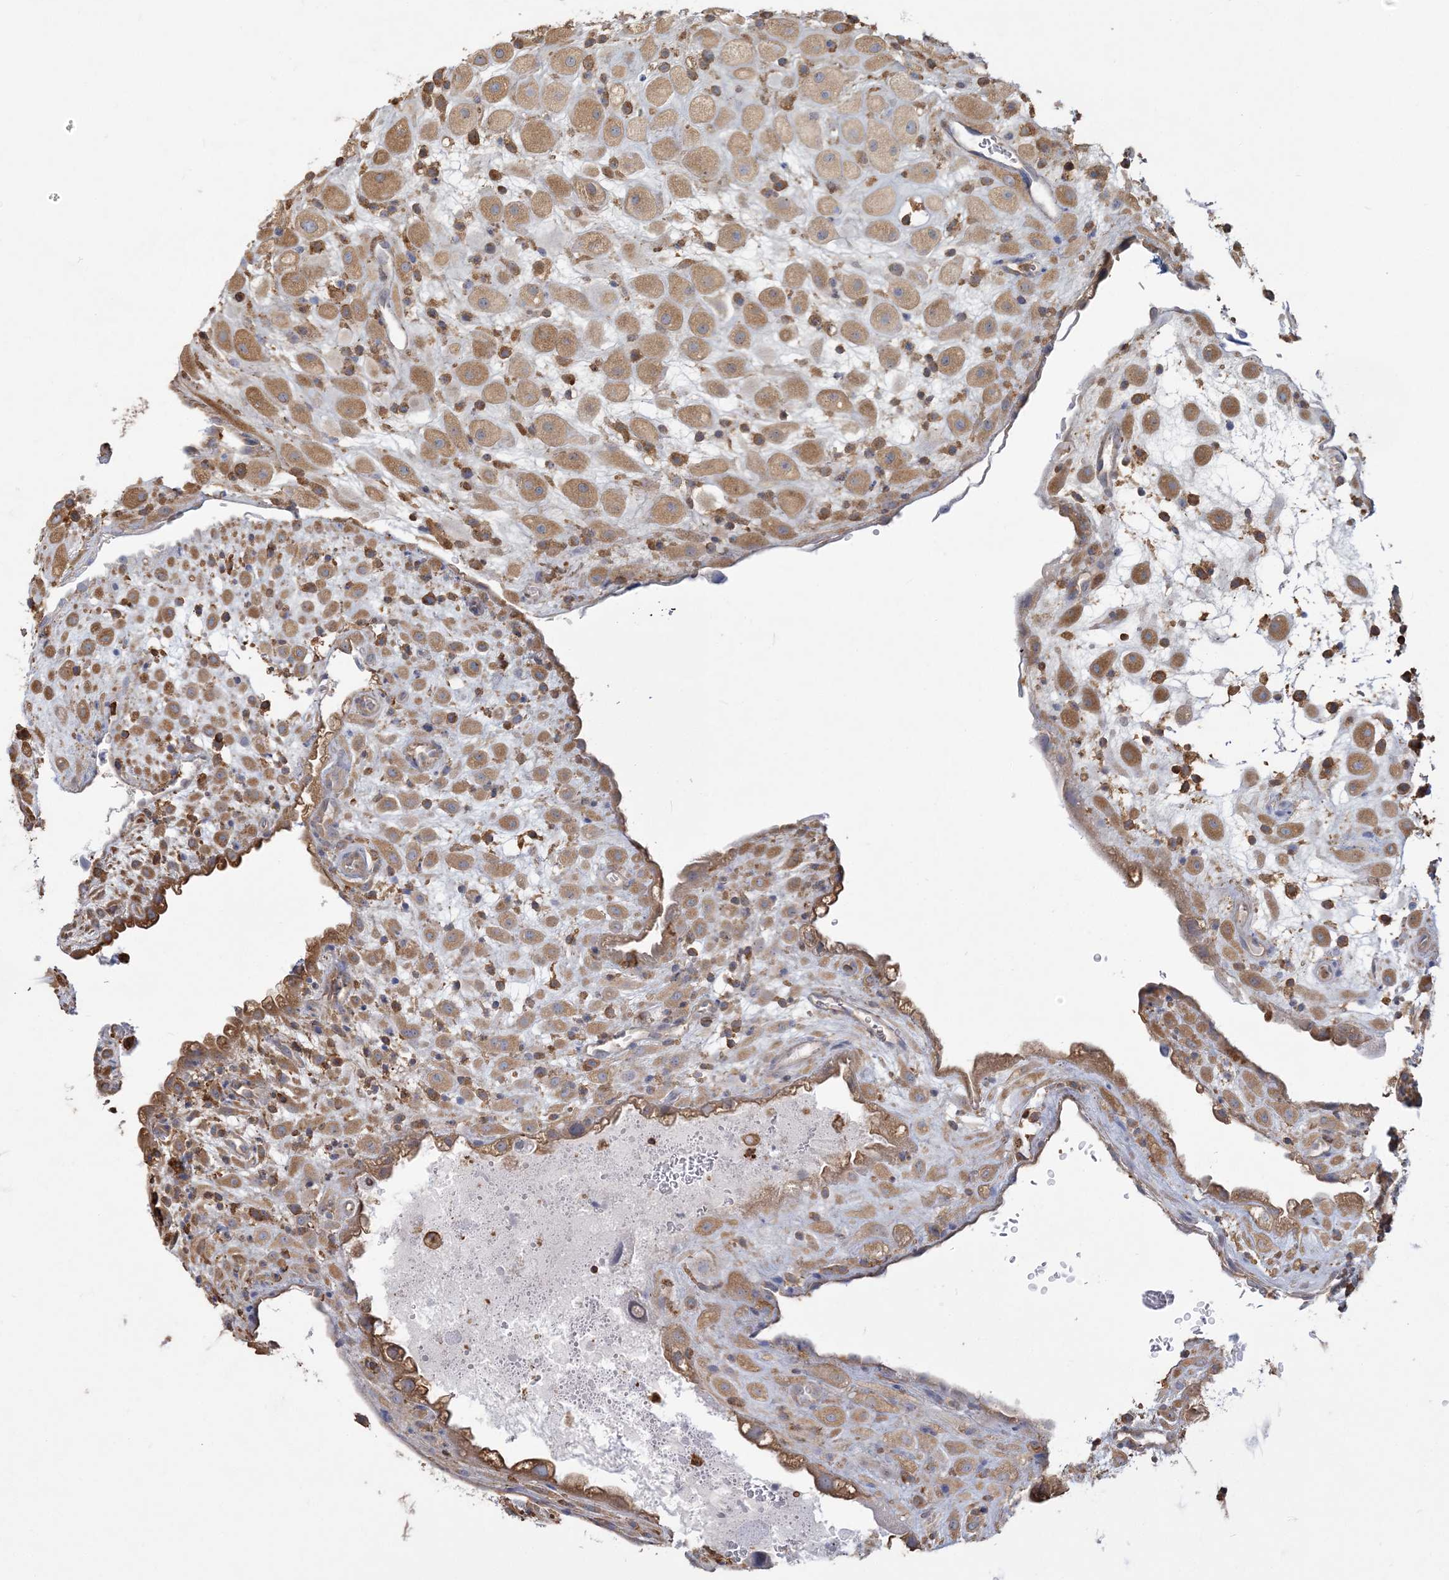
{"staining": {"intensity": "moderate", "quantity": ">75%", "location": "cytoplasmic/membranous"}, "tissue": "placenta", "cell_type": "Decidual cells", "image_type": "normal", "snomed": [{"axis": "morphology", "description": "Normal tissue, NOS"}, {"axis": "topography", "description": "Placenta"}], "caption": "This micrograph shows IHC staining of benign human placenta, with medium moderate cytoplasmic/membranous staining in approximately >75% of decidual cells.", "gene": "ANKS1A", "patient": {"sex": "female", "age": 35}}